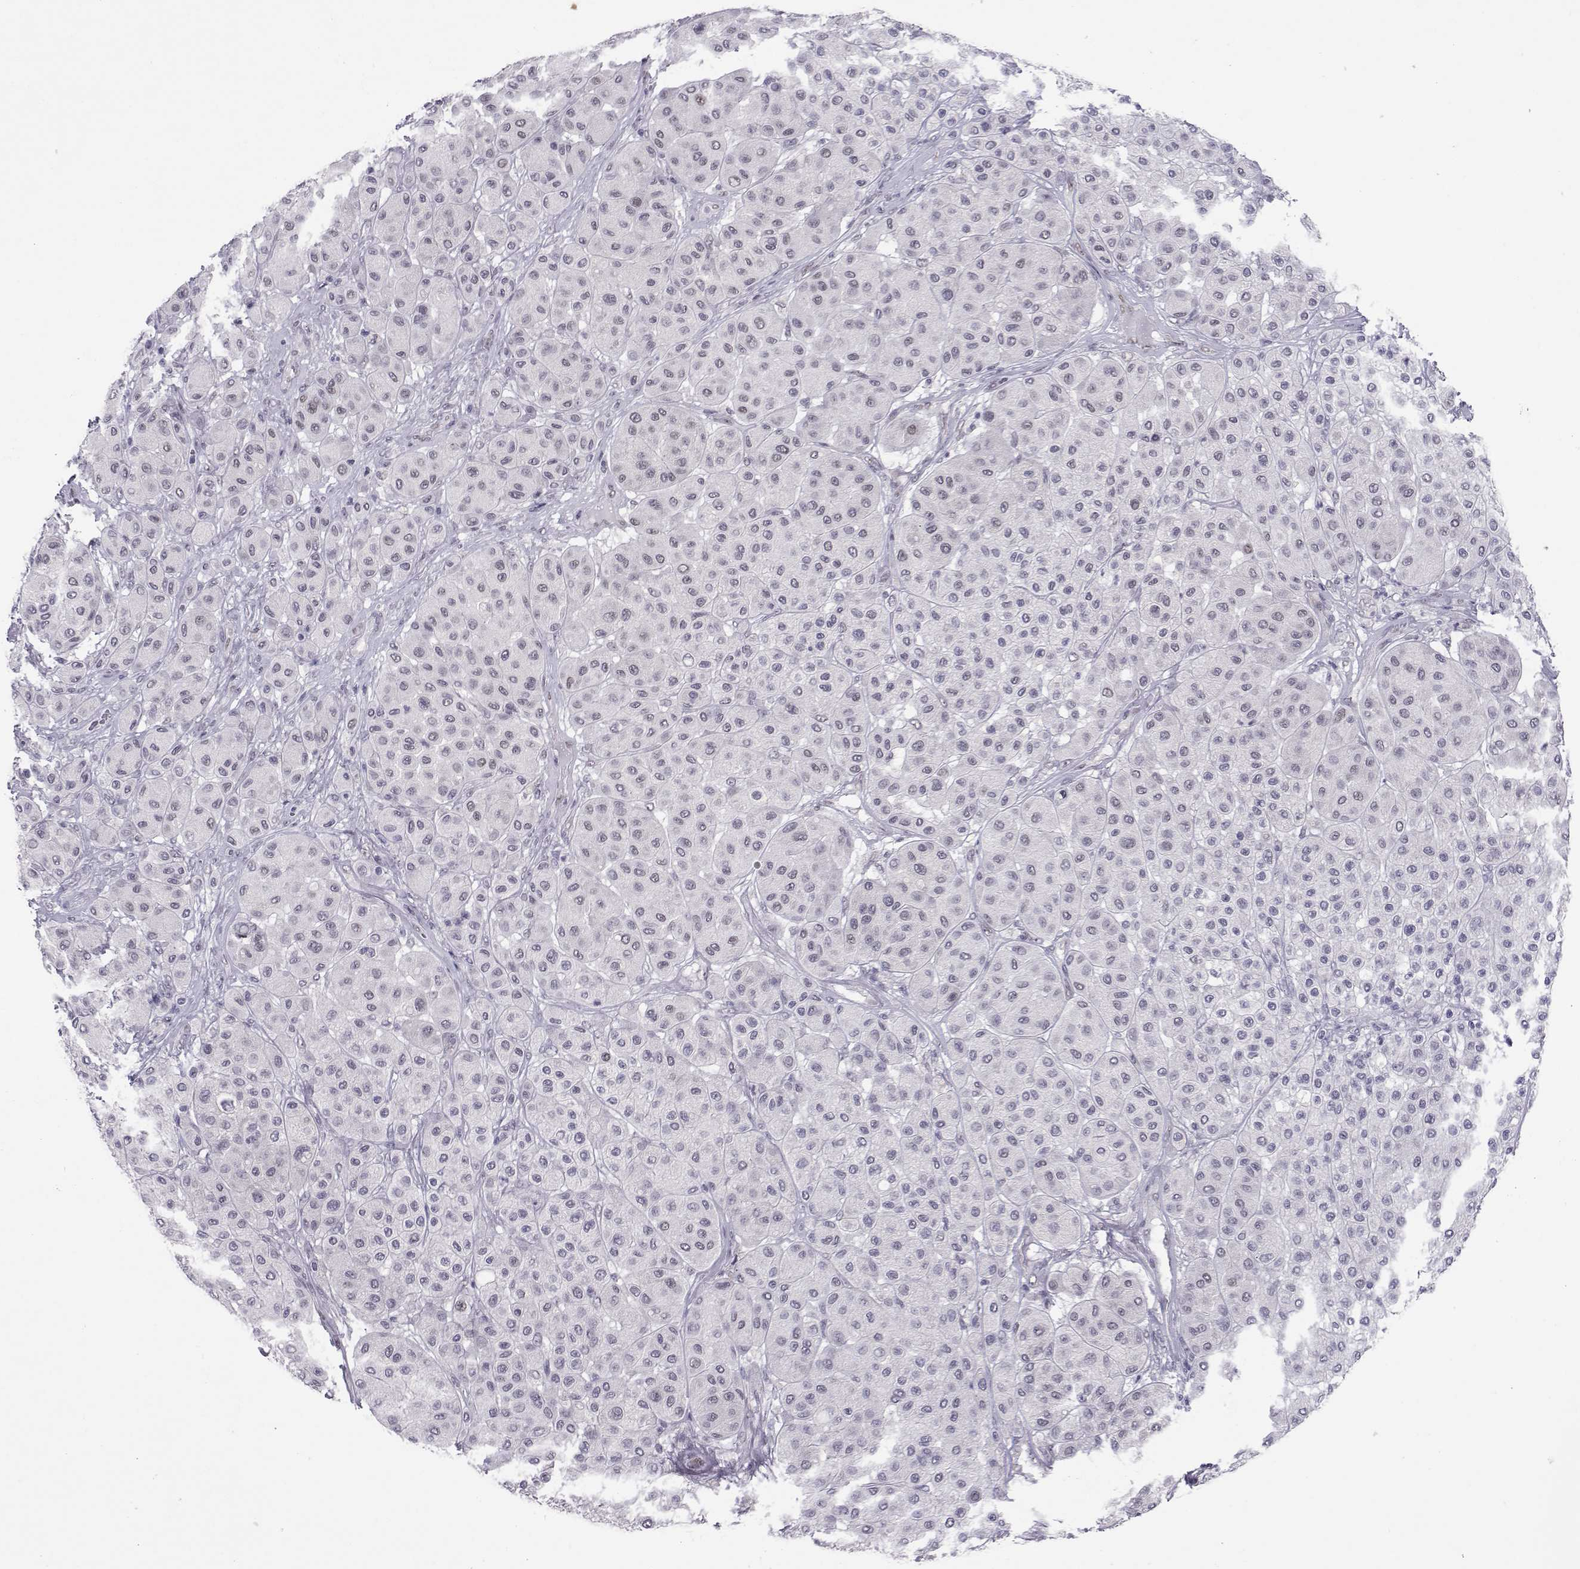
{"staining": {"intensity": "negative", "quantity": "none", "location": "none"}, "tissue": "melanoma", "cell_type": "Tumor cells", "image_type": "cancer", "snomed": [{"axis": "morphology", "description": "Malignant melanoma, Metastatic site"}, {"axis": "topography", "description": "Smooth muscle"}], "caption": "IHC micrograph of melanoma stained for a protein (brown), which reveals no staining in tumor cells.", "gene": "SIX6", "patient": {"sex": "male", "age": 41}}